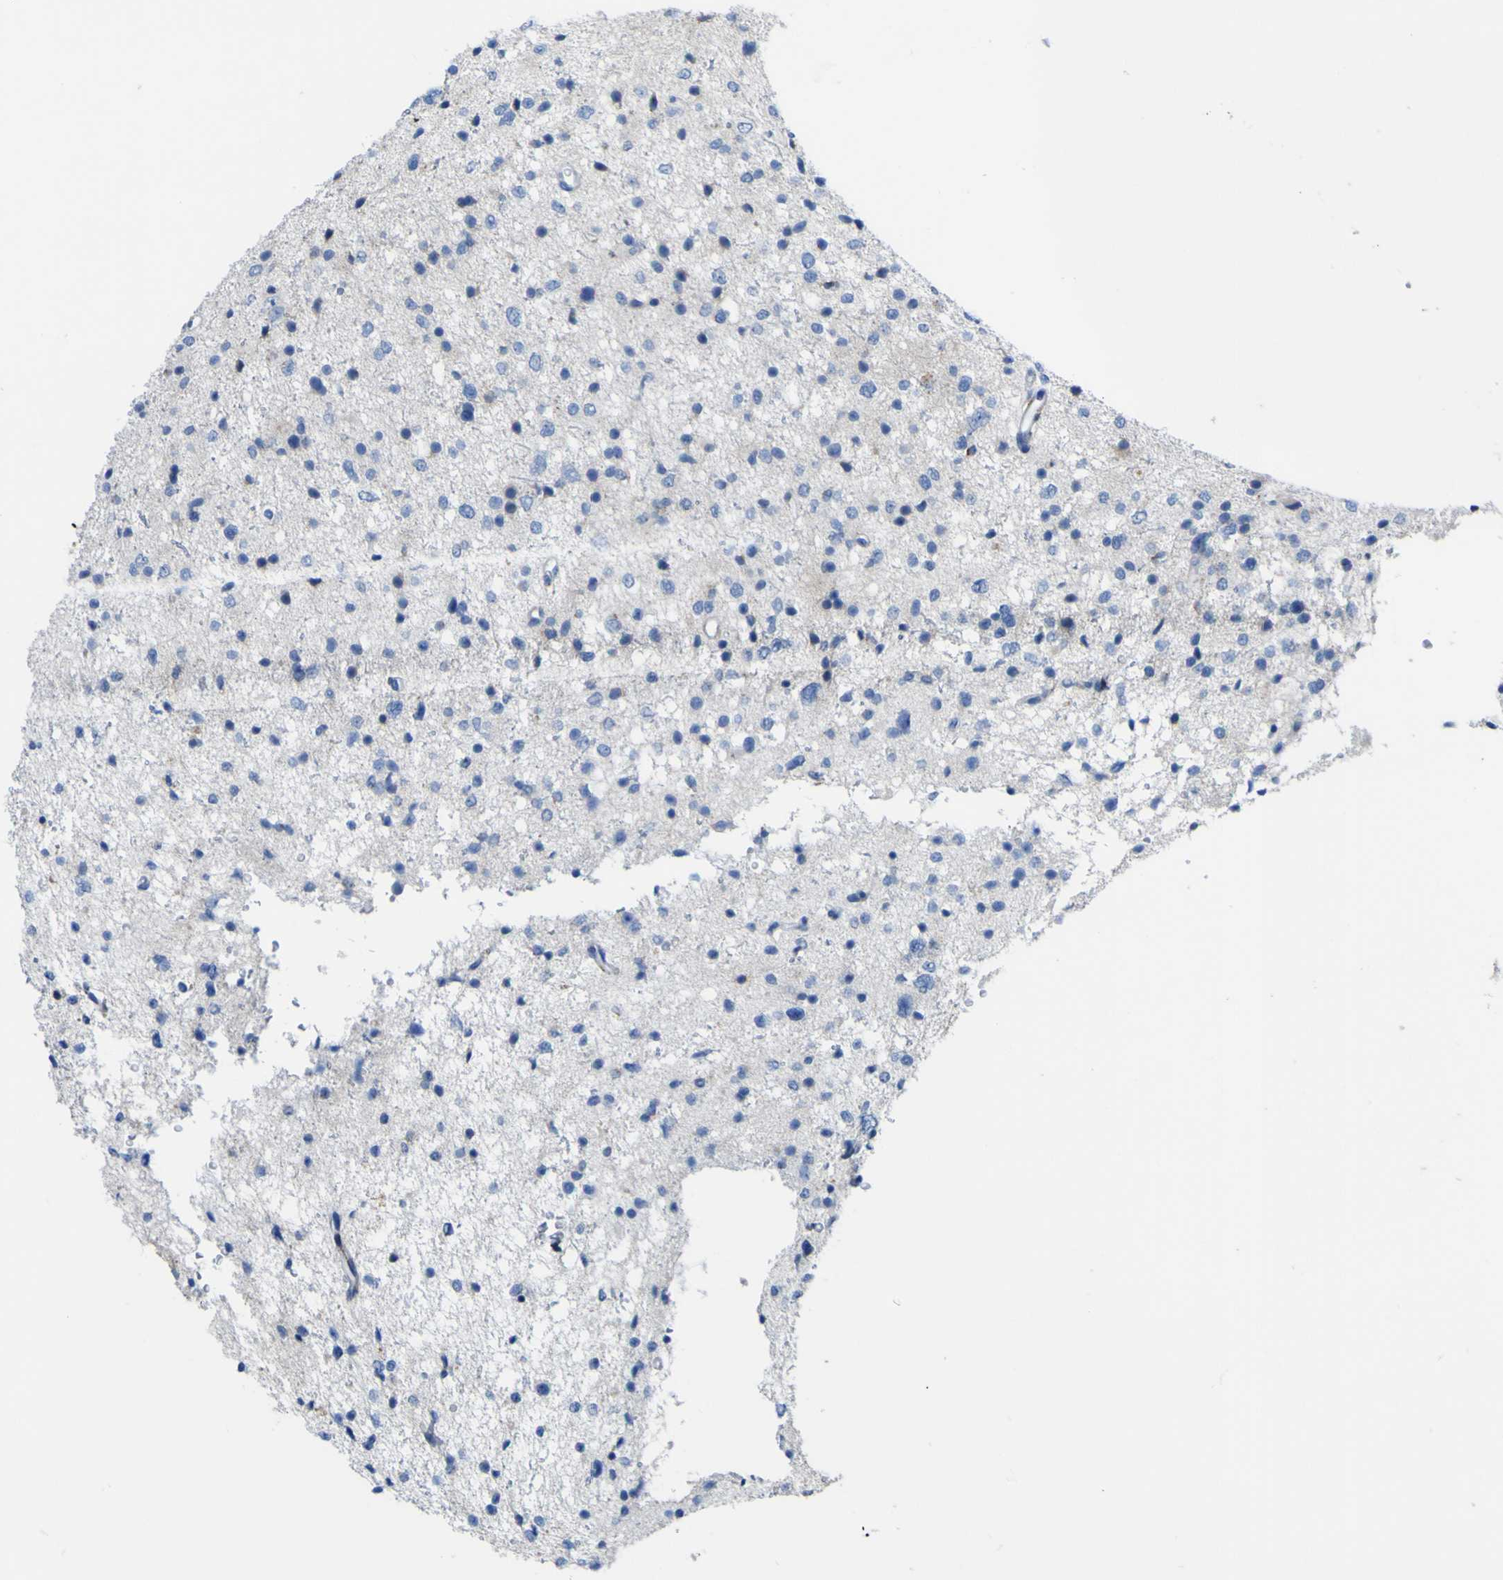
{"staining": {"intensity": "negative", "quantity": "none", "location": "none"}, "tissue": "glioma", "cell_type": "Tumor cells", "image_type": "cancer", "snomed": [{"axis": "morphology", "description": "Glioma, malignant, Low grade"}, {"axis": "topography", "description": "Brain"}], "caption": "An immunohistochemistry (IHC) micrograph of glioma is shown. There is no staining in tumor cells of glioma.", "gene": "PTPRF", "patient": {"sex": "female", "age": 37}}